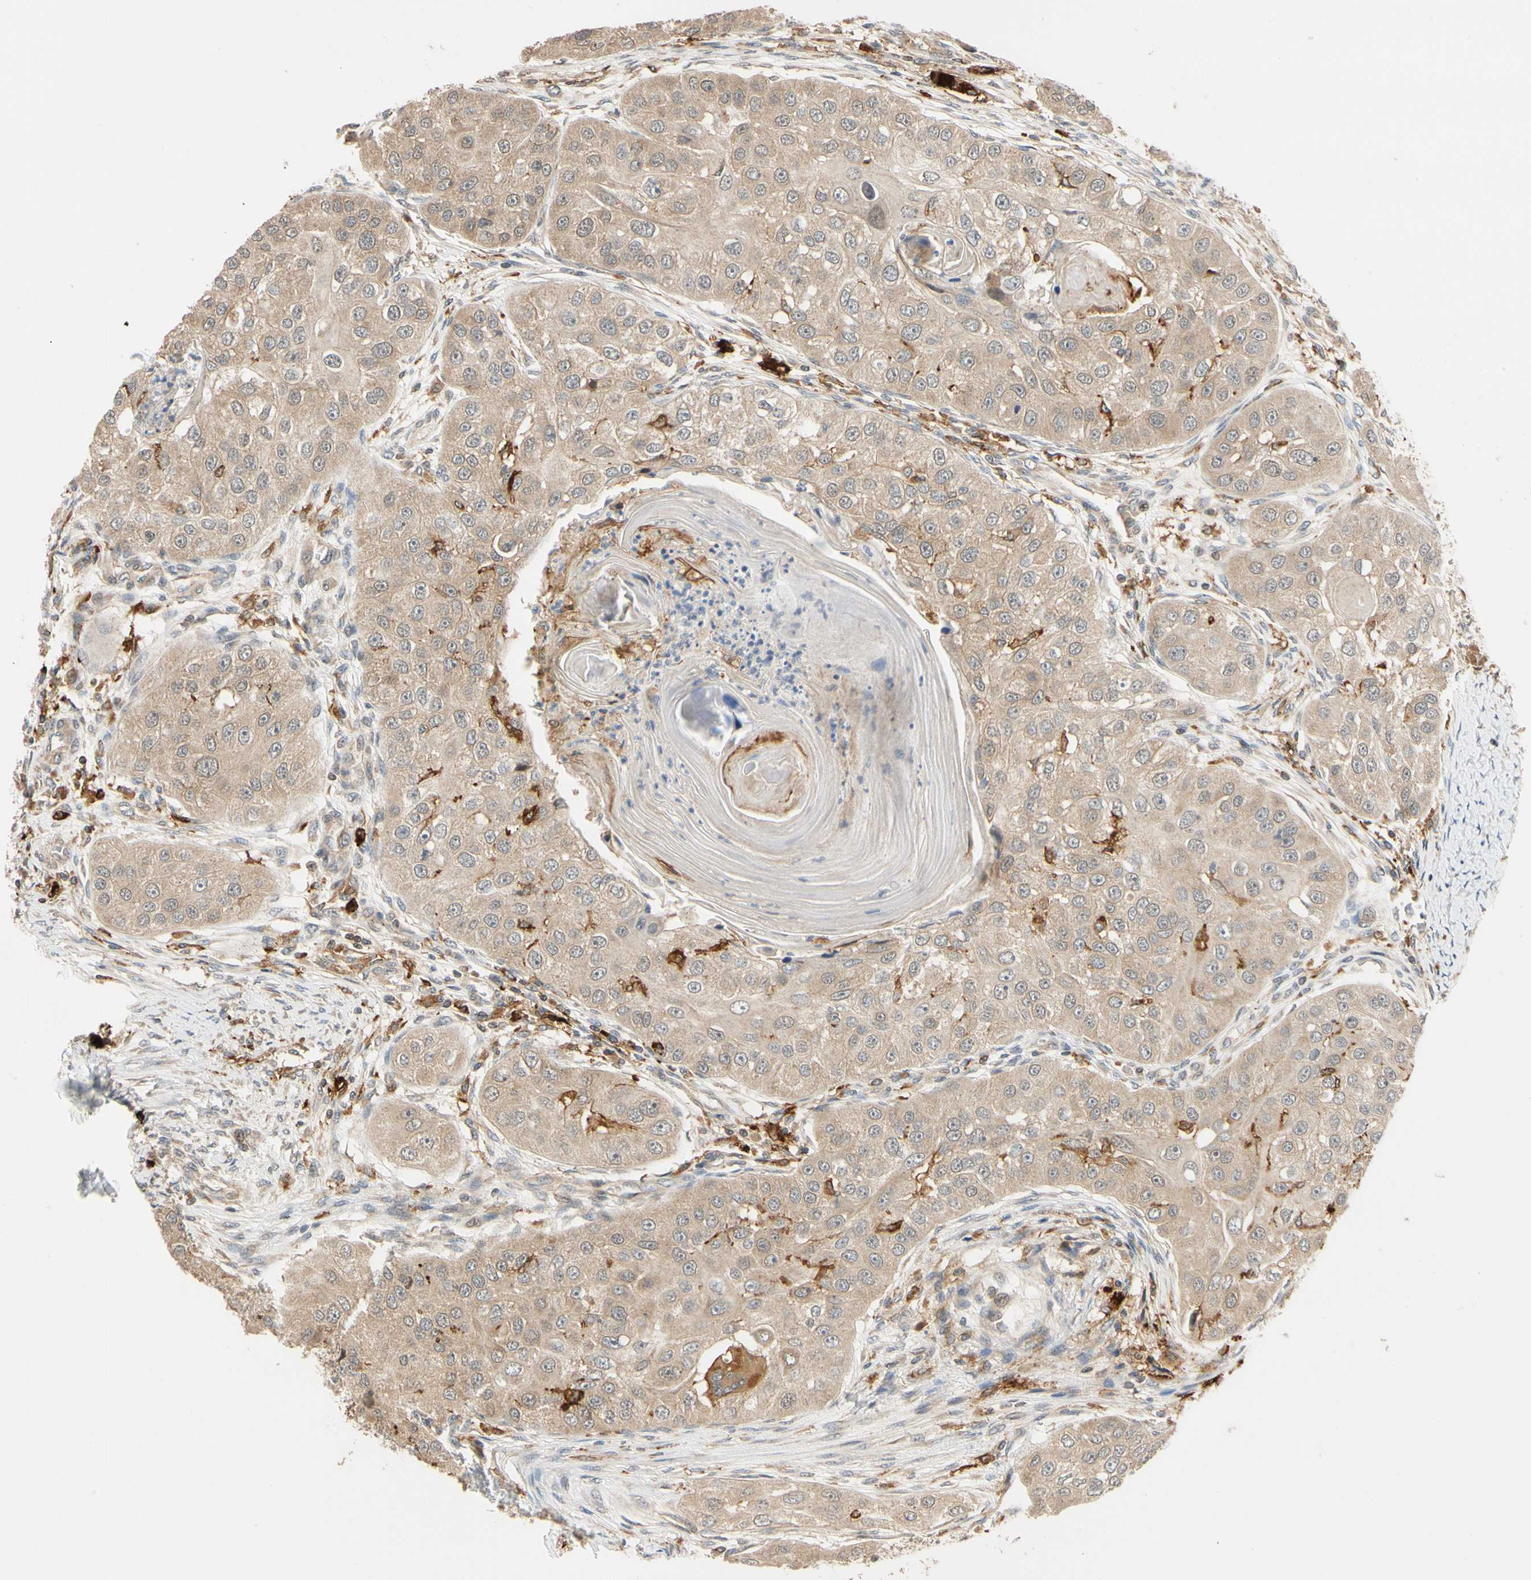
{"staining": {"intensity": "weak", "quantity": ">75%", "location": "cytoplasmic/membranous"}, "tissue": "head and neck cancer", "cell_type": "Tumor cells", "image_type": "cancer", "snomed": [{"axis": "morphology", "description": "Normal tissue, NOS"}, {"axis": "morphology", "description": "Squamous cell carcinoma, NOS"}, {"axis": "topography", "description": "Skeletal muscle"}, {"axis": "topography", "description": "Head-Neck"}], "caption": "Brown immunohistochemical staining in head and neck cancer shows weak cytoplasmic/membranous expression in approximately >75% of tumor cells. The protein is shown in brown color, while the nuclei are stained blue.", "gene": "ANKHD1", "patient": {"sex": "male", "age": 51}}